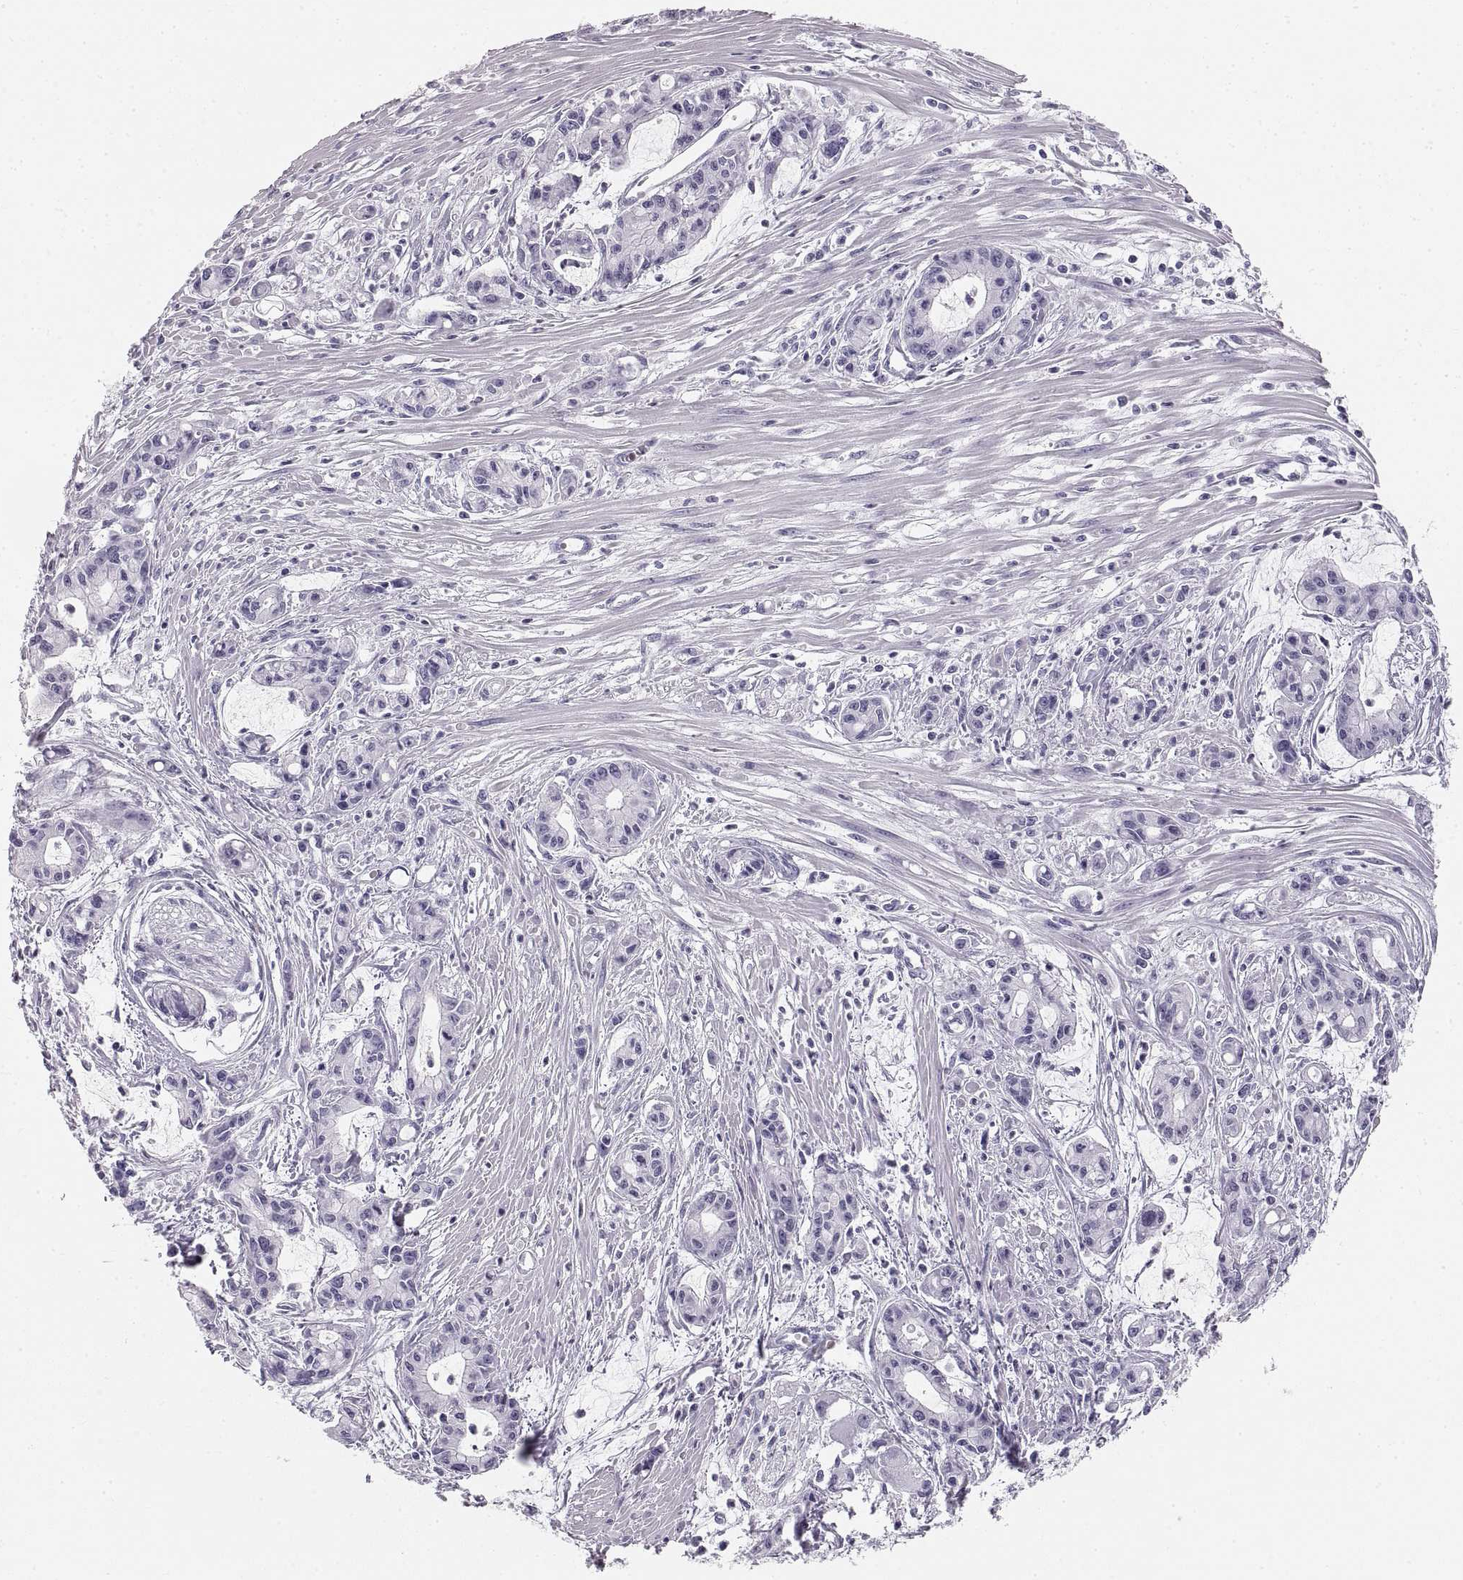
{"staining": {"intensity": "negative", "quantity": "none", "location": "none"}, "tissue": "pancreatic cancer", "cell_type": "Tumor cells", "image_type": "cancer", "snomed": [{"axis": "morphology", "description": "Adenocarcinoma, NOS"}, {"axis": "topography", "description": "Pancreas"}], "caption": "Protein analysis of pancreatic cancer reveals no significant positivity in tumor cells.", "gene": "CRYAA", "patient": {"sex": "male", "age": 48}}